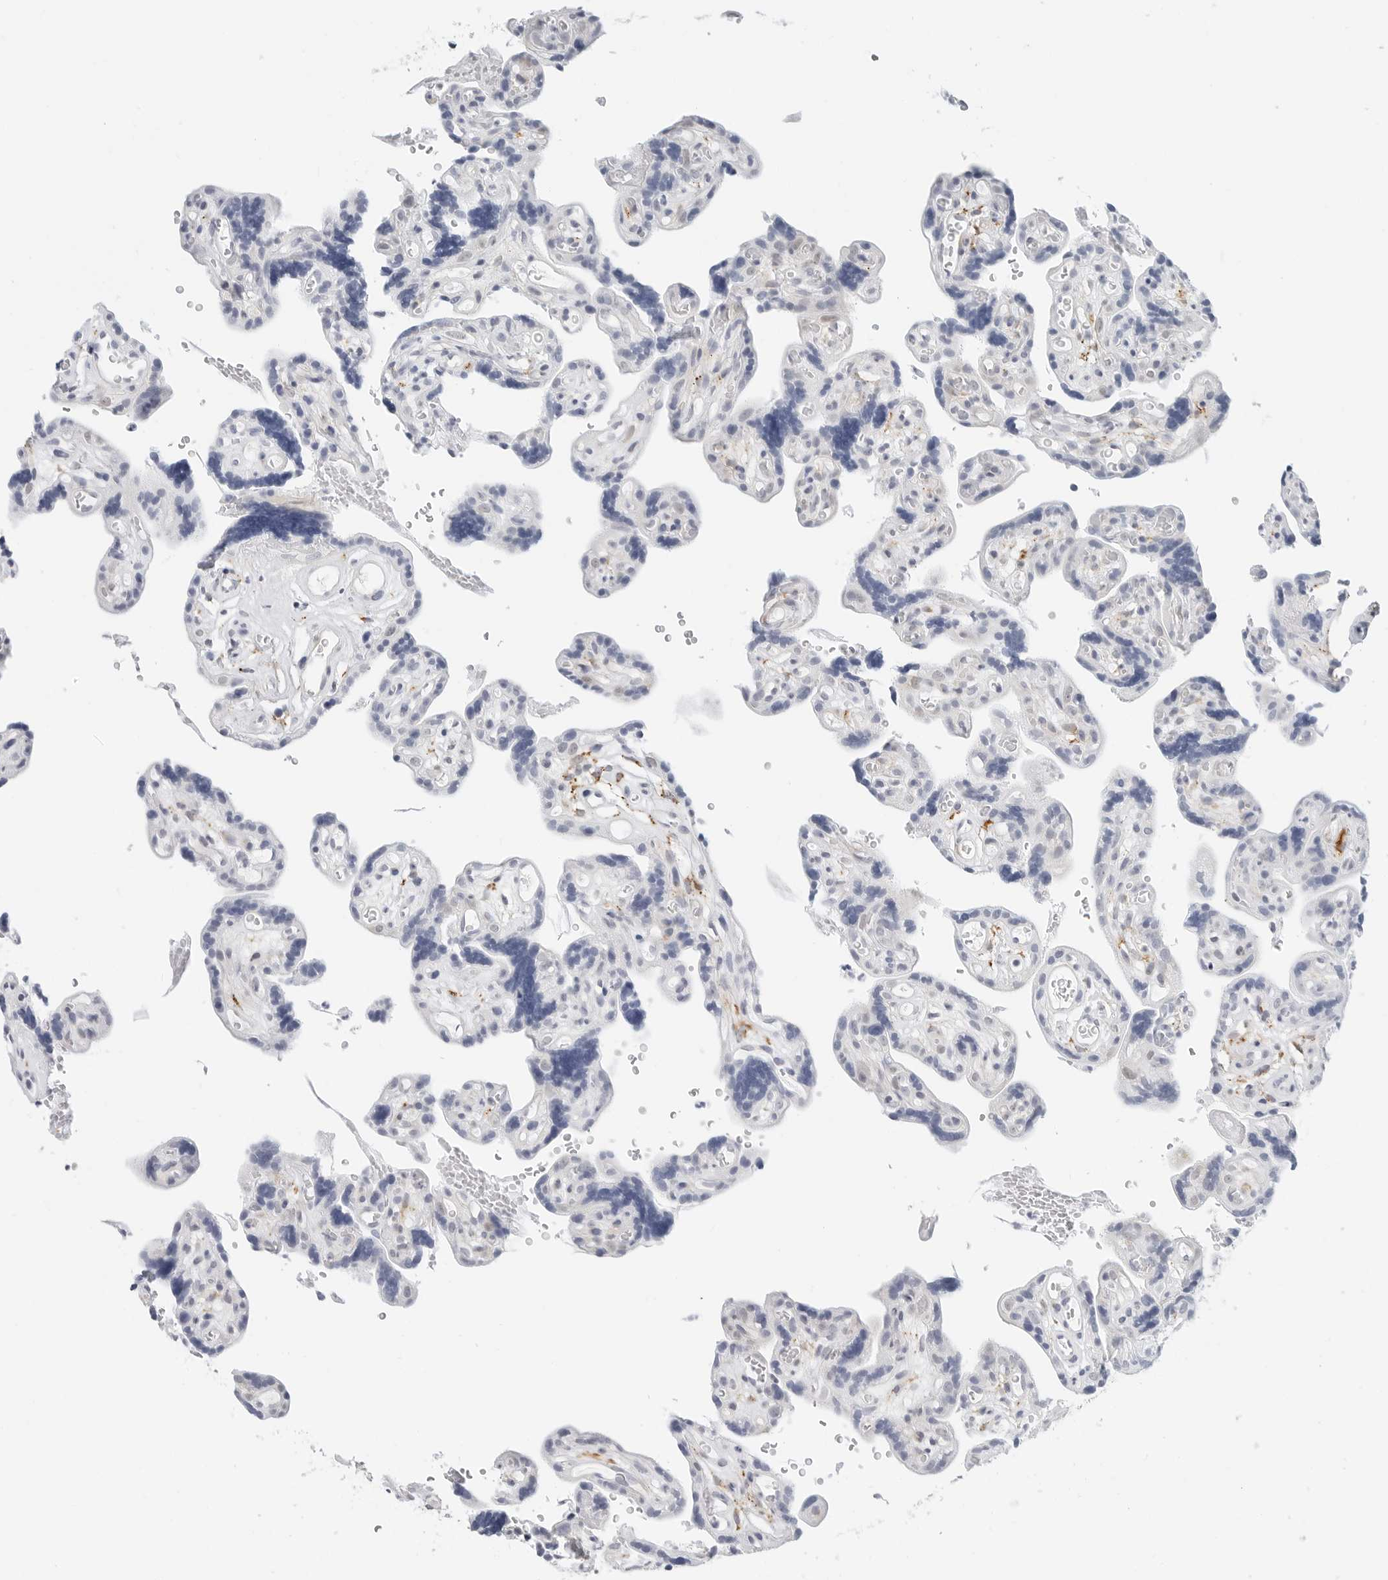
{"staining": {"intensity": "strong", "quantity": ">75%", "location": "cytoplasmic/membranous"}, "tissue": "placenta", "cell_type": "Decidual cells", "image_type": "normal", "snomed": [{"axis": "morphology", "description": "Normal tissue, NOS"}, {"axis": "topography", "description": "Placenta"}], "caption": "Brown immunohistochemical staining in benign placenta exhibits strong cytoplasmic/membranous staining in approximately >75% of decidual cells. (DAB IHC, brown staining for protein, blue staining for nuclei).", "gene": "TSEN2", "patient": {"sex": "female", "age": 30}}